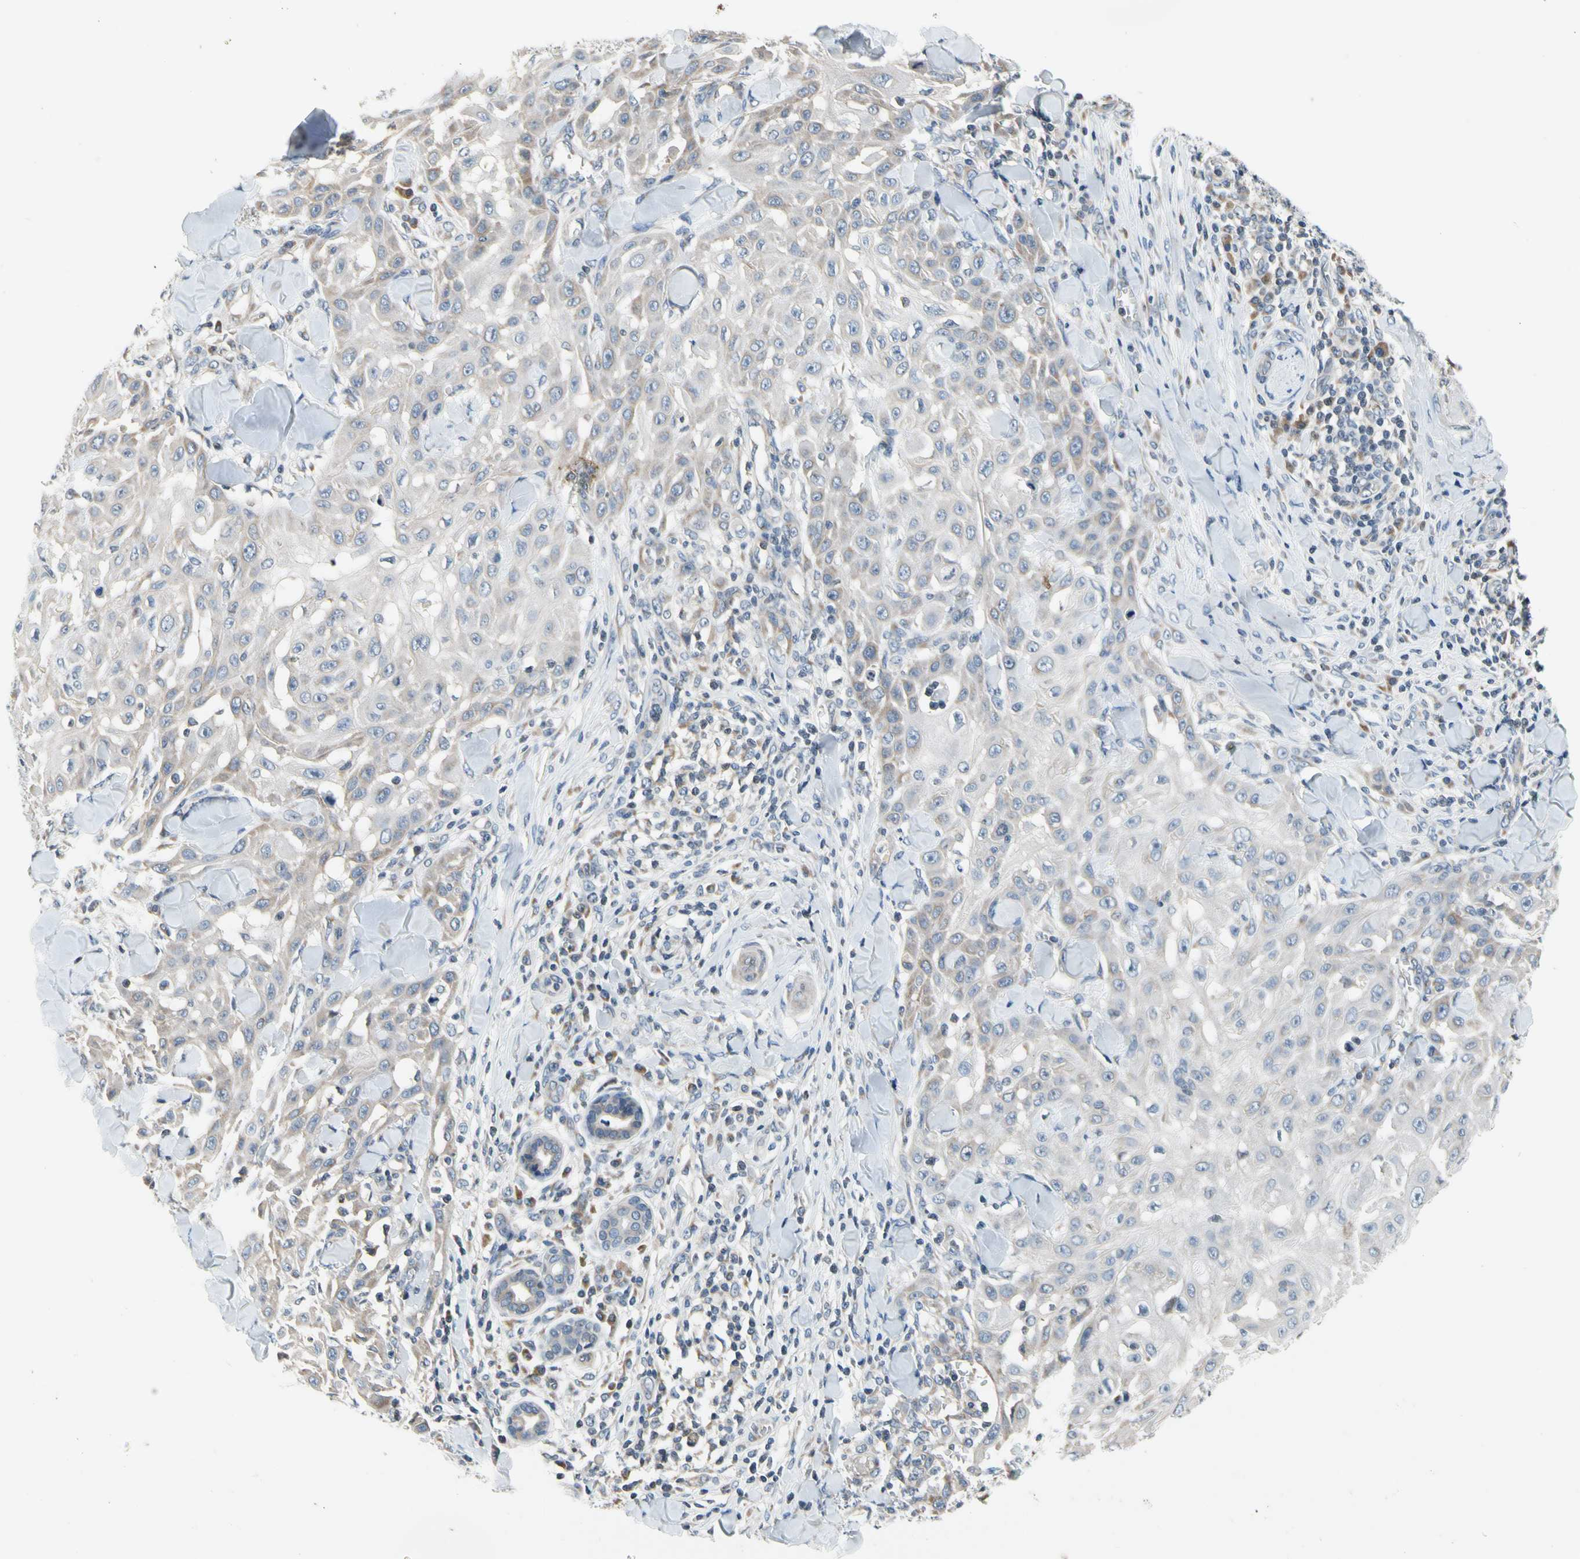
{"staining": {"intensity": "weak", "quantity": "25%-75%", "location": "cytoplasmic/membranous"}, "tissue": "skin cancer", "cell_type": "Tumor cells", "image_type": "cancer", "snomed": [{"axis": "morphology", "description": "Squamous cell carcinoma, NOS"}, {"axis": "topography", "description": "Skin"}], "caption": "A photomicrograph showing weak cytoplasmic/membranous positivity in approximately 25%-75% of tumor cells in skin cancer (squamous cell carcinoma), as visualized by brown immunohistochemical staining.", "gene": "SOX30", "patient": {"sex": "male", "age": 24}}